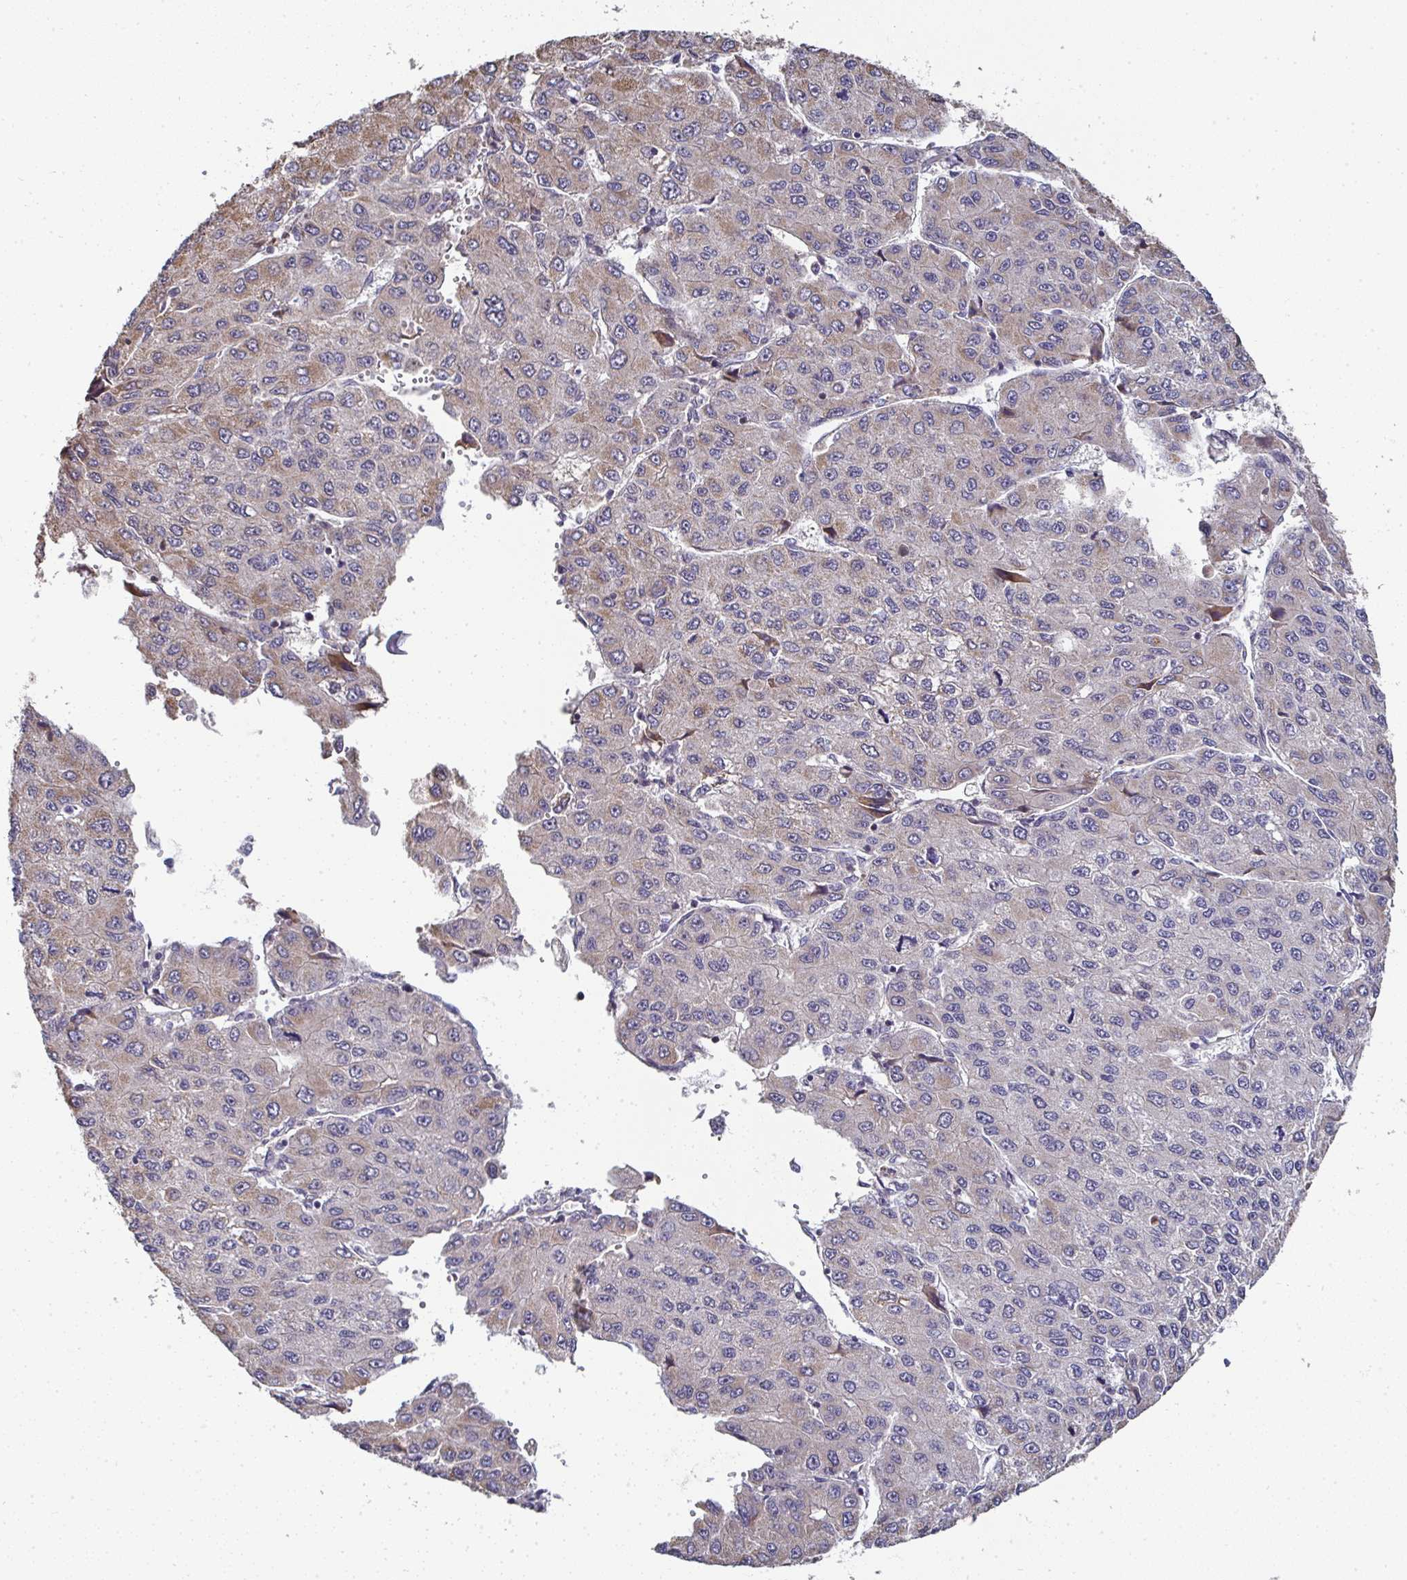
{"staining": {"intensity": "weak", "quantity": "<25%", "location": "cytoplasmic/membranous"}, "tissue": "liver cancer", "cell_type": "Tumor cells", "image_type": "cancer", "snomed": [{"axis": "morphology", "description": "Carcinoma, Hepatocellular, NOS"}, {"axis": "topography", "description": "Liver"}], "caption": "Micrograph shows no significant protein staining in tumor cells of liver cancer (hepatocellular carcinoma). The staining was performed using DAB to visualize the protein expression in brown, while the nuclei were stained in blue with hematoxylin (Magnification: 20x).", "gene": "AGTPBP1", "patient": {"sex": "female", "age": 66}}